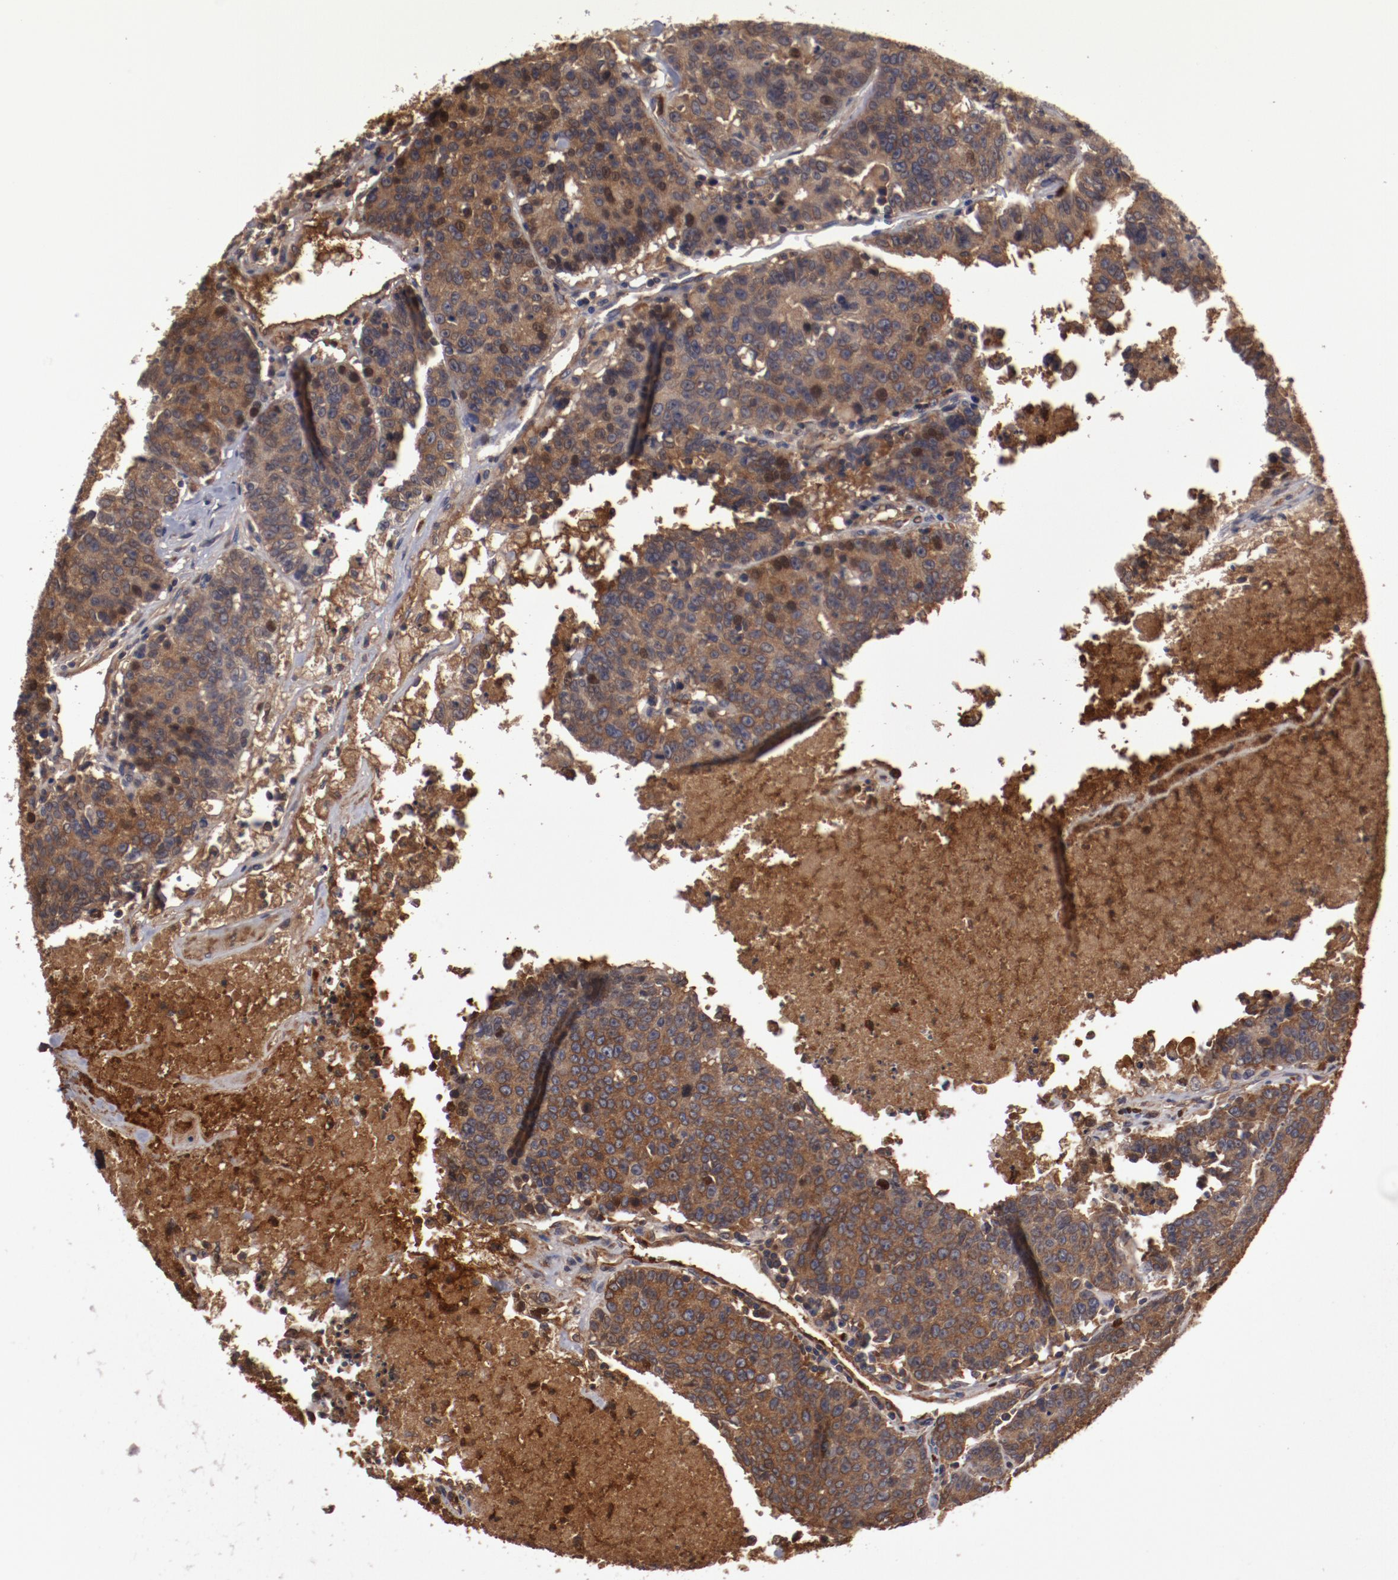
{"staining": {"intensity": "moderate", "quantity": ">75%", "location": "cytoplasmic/membranous"}, "tissue": "colorectal cancer", "cell_type": "Tumor cells", "image_type": "cancer", "snomed": [{"axis": "morphology", "description": "Adenocarcinoma, NOS"}, {"axis": "topography", "description": "Colon"}], "caption": "Immunohistochemical staining of human adenocarcinoma (colorectal) shows moderate cytoplasmic/membranous protein staining in approximately >75% of tumor cells.", "gene": "SERPINA7", "patient": {"sex": "female", "age": 53}}